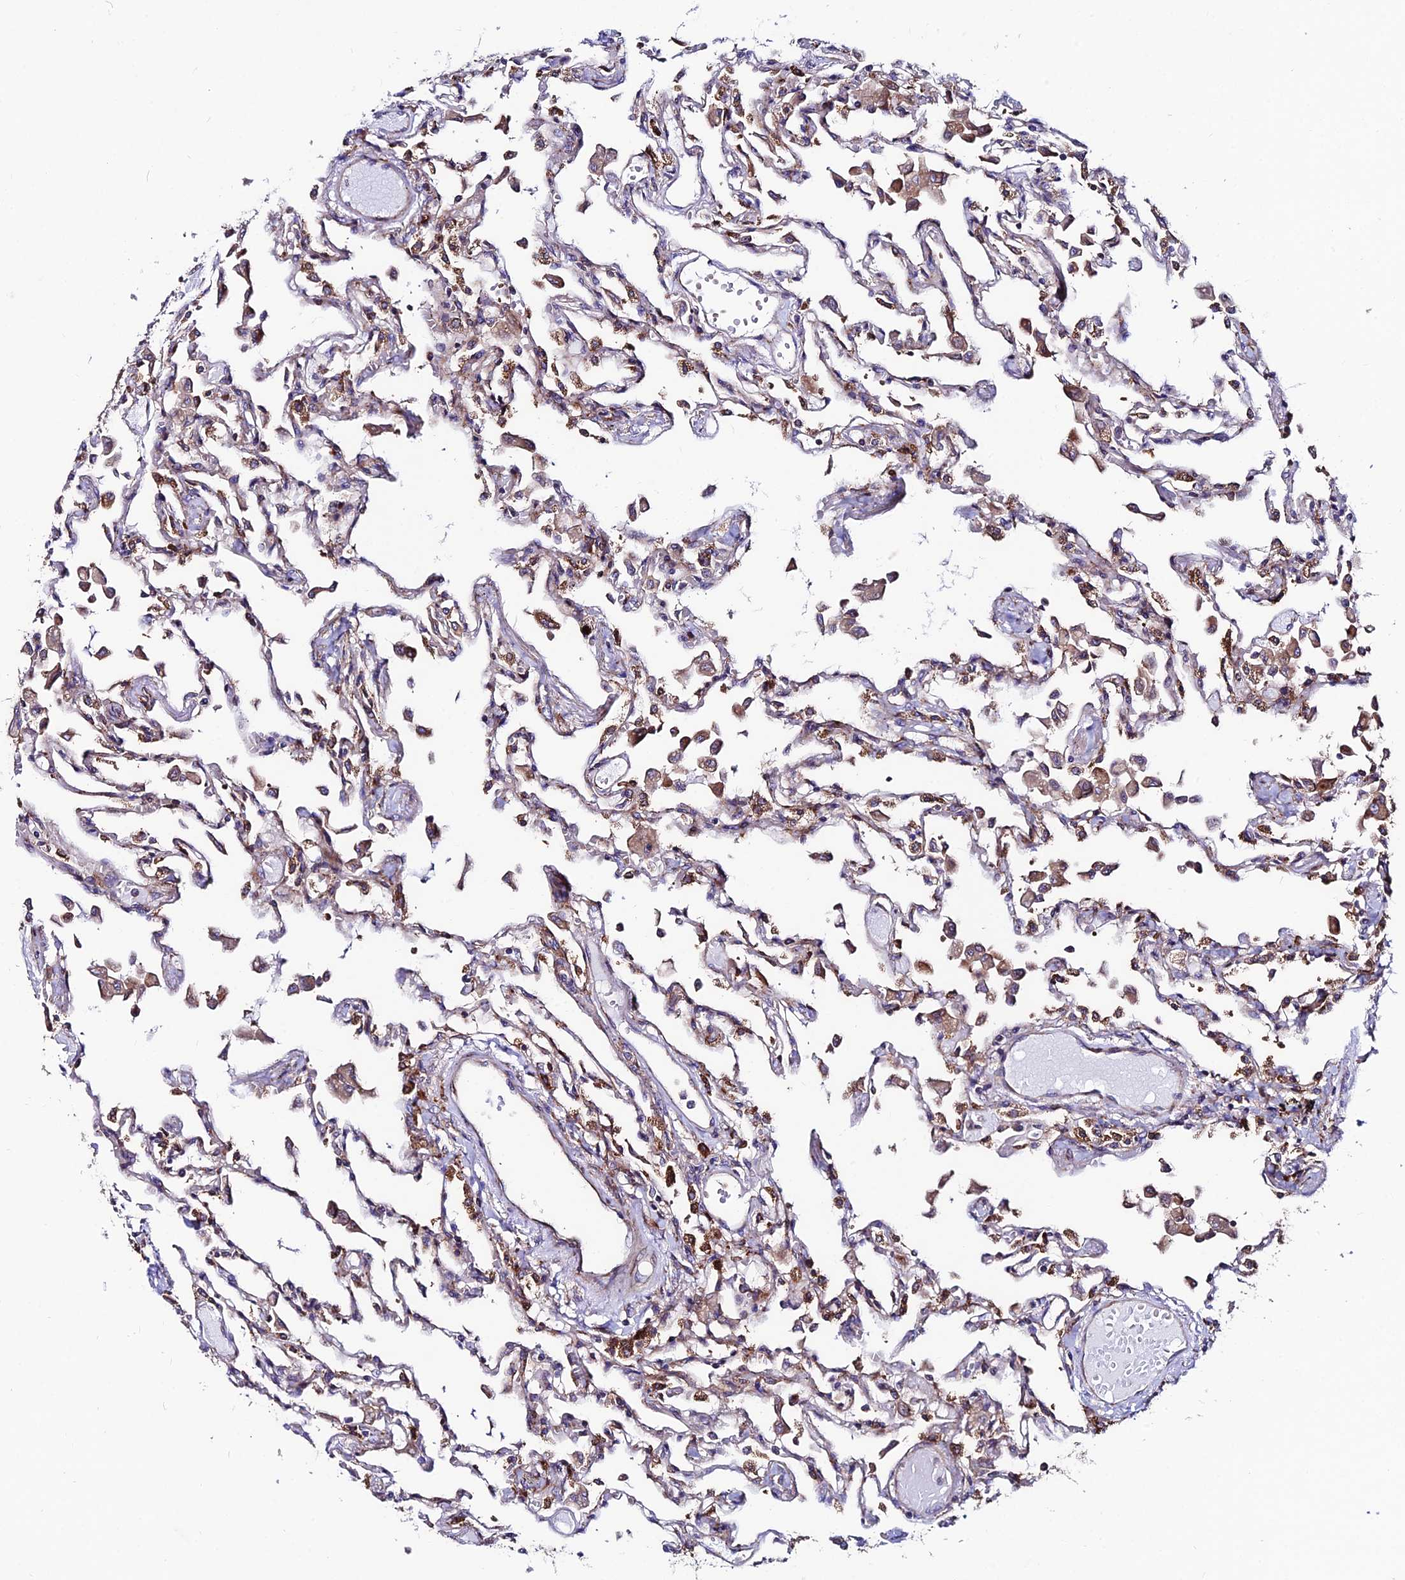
{"staining": {"intensity": "moderate", "quantity": "25%-75%", "location": "cytoplasmic/membranous"}, "tissue": "lung", "cell_type": "Alveolar cells", "image_type": "normal", "snomed": [{"axis": "morphology", "description": "Normal tissue, NOS"}, {"axis": "topography", "description": "Bronchus"}, {"axis": "topography", "description": "Lung"}], "caption": "The photomicrograph reveals immunohistochemical staining of normal lung. There is moderate cytoplasmic/membranous positivity is appreciated in about 25%-75% of alveolar cells. (DAB (3,3'-diaminobenzidine) = brown stain, brightfield microscopy at high magnification).", "gene": "EIF3K", "patient": {"sex": "female", "age": 49}}